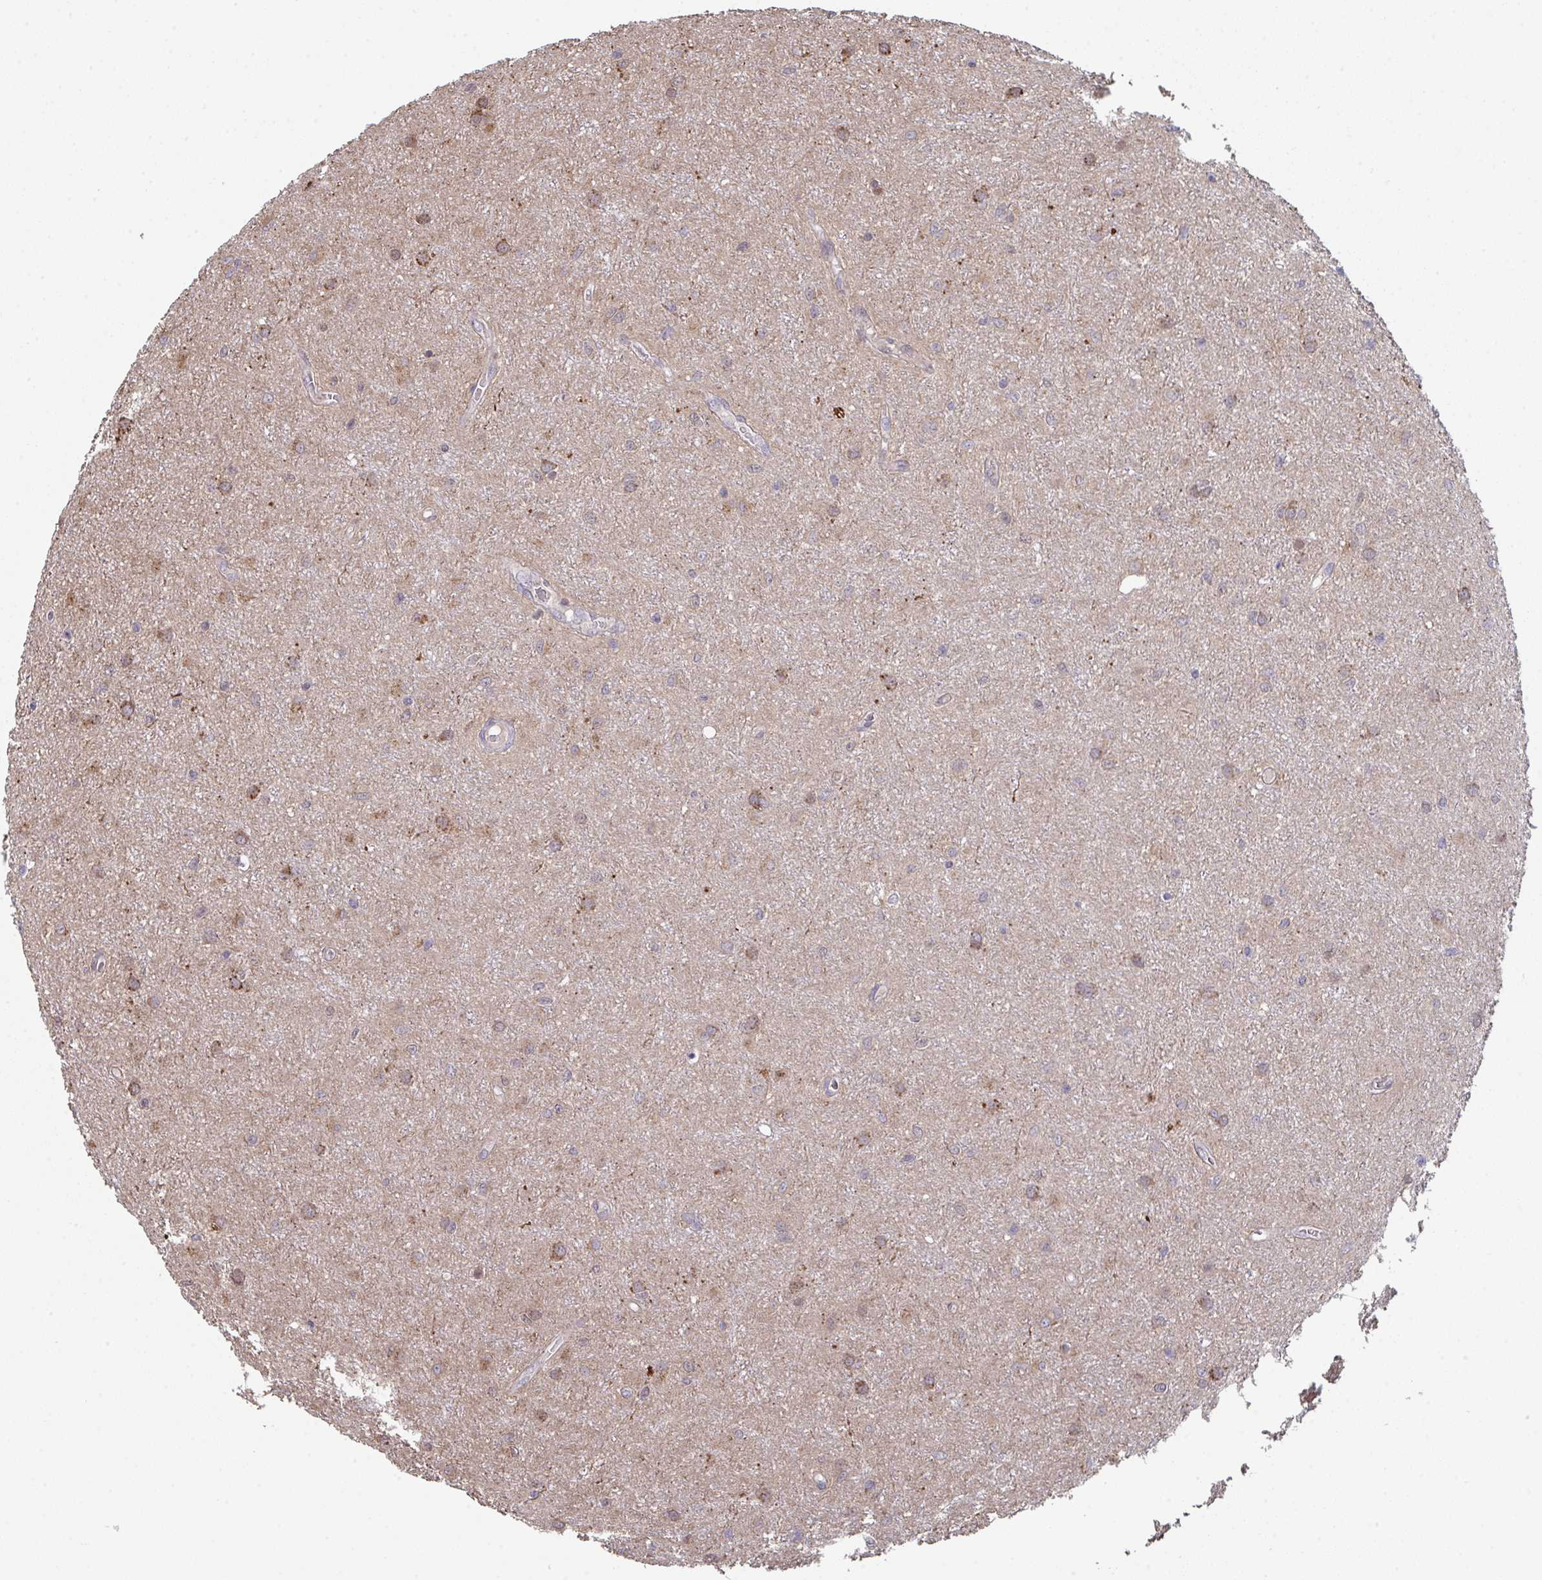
{"staining": {"intensity": "moderate", "quantity": "<25%", "location": "cytoplasmic/membranous"}, "tissue": "glioma", "cell_type": "Tumor cells", "image_type": "cancer", "snomed": [{"axis": "morphology", "description": "Glioma, malignant, Low grade"}, {"axis": "topography", "description": "Cerebellum"}], "caption": "Brown immunohistochemical staining in malignant glioma (low-grade) shows moderate cytoplasmic/membranous positivity in about <25% of tumor cells.", "gene": "ACD", "patient": {"sex": "female", "age": 5}}